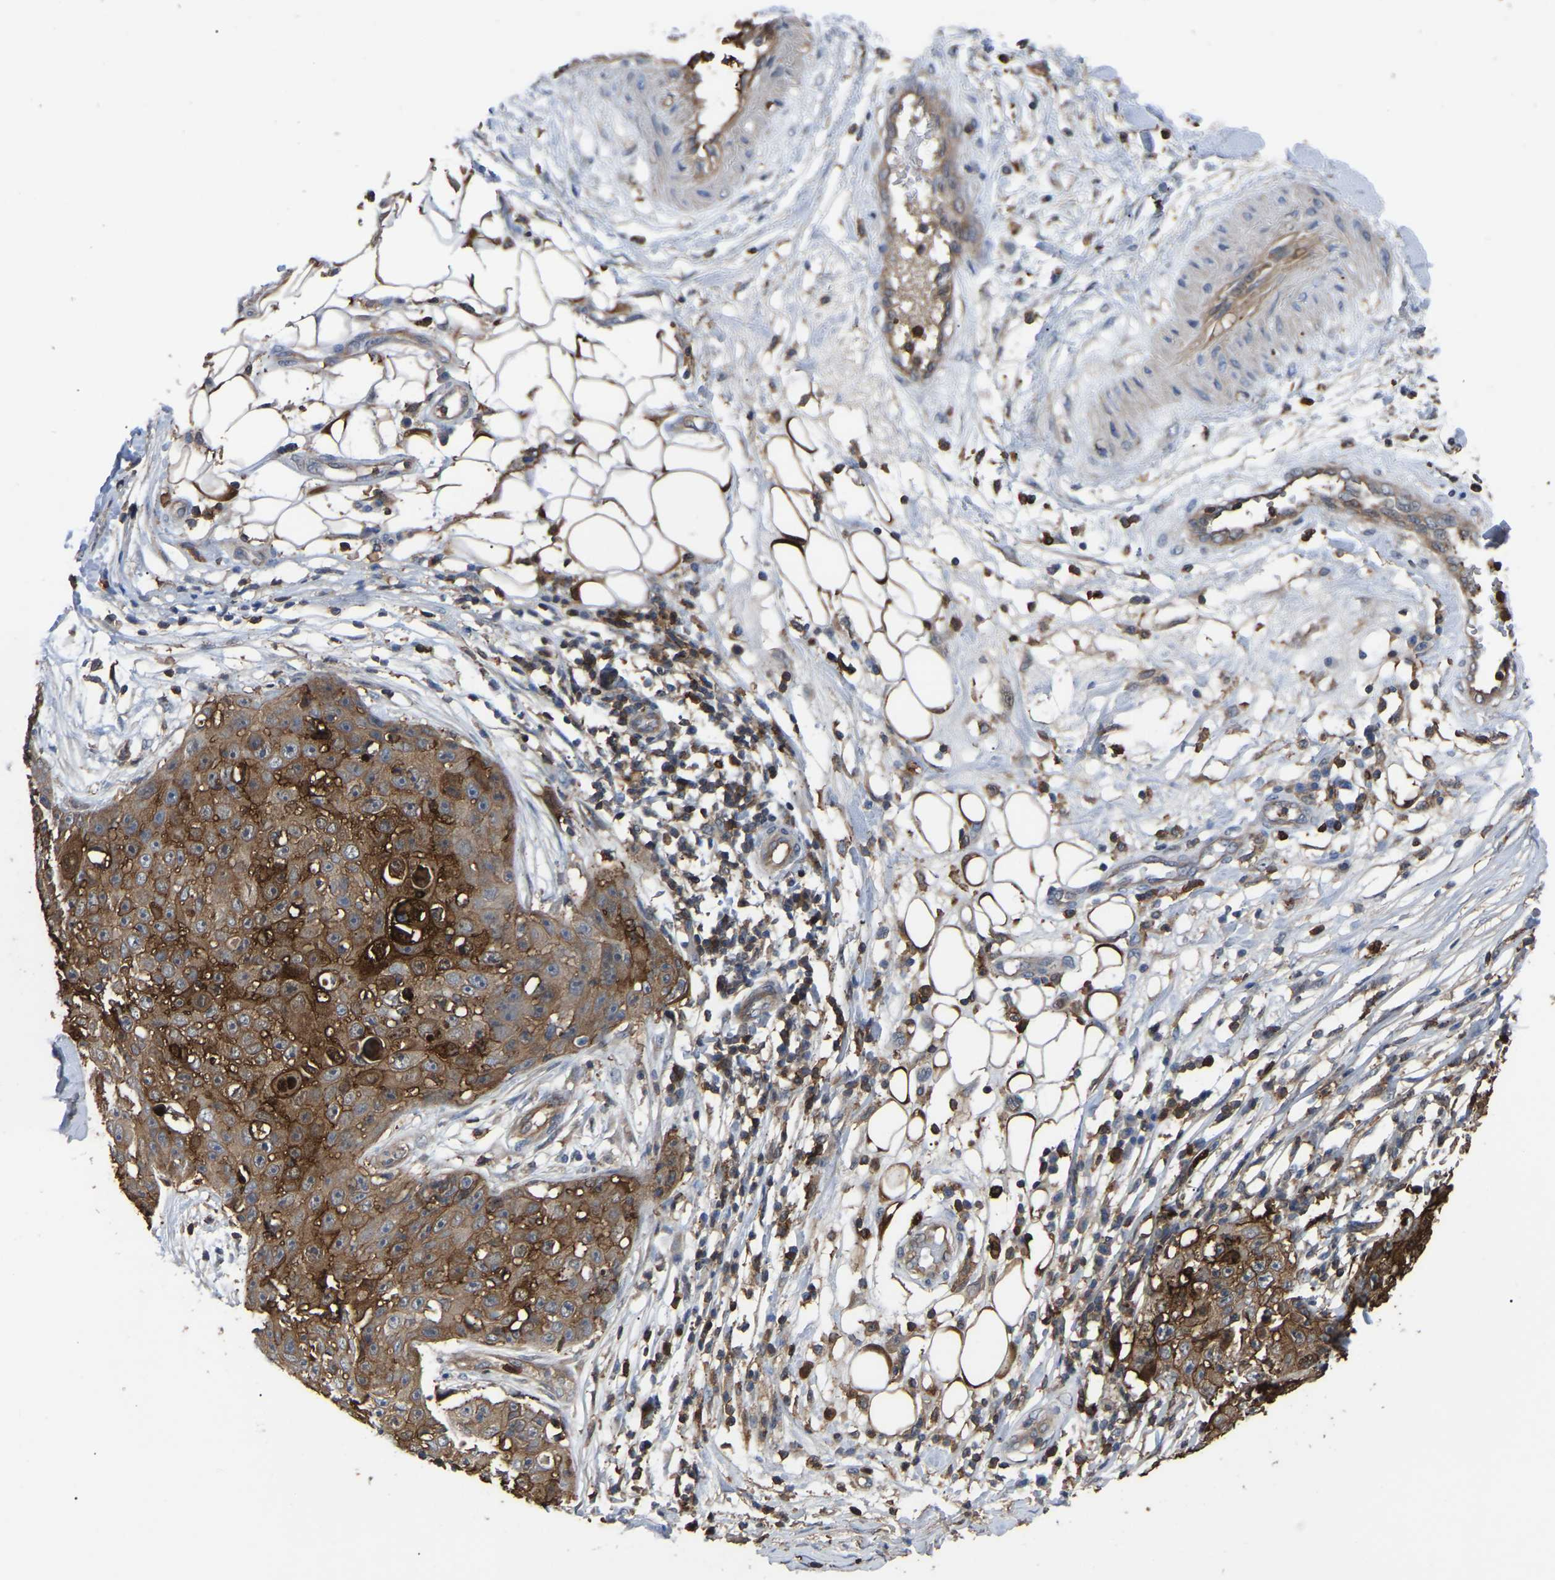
{"staining": {"intensity": "strong", "quantity": "25%-75%", "location": "cytoplasmic/membranous"}, "tissue": "skin cancer", "cell_type": "Tumor cells", "image_type": "cancer", "snomed": [{"axis": "morphology", "description": "Squamous cell carcinoma, NOS"}, {"axis": "topography", "description": "Skin"}], "caption": "Skin cancer (squamous cell carcinoma) stained with IHC displays strong cytoplasmic/membranous expression in approximately 25%-75% of tumor cells.", "gene": "CIT", "patient": {"sex": "male", "age": 86}}